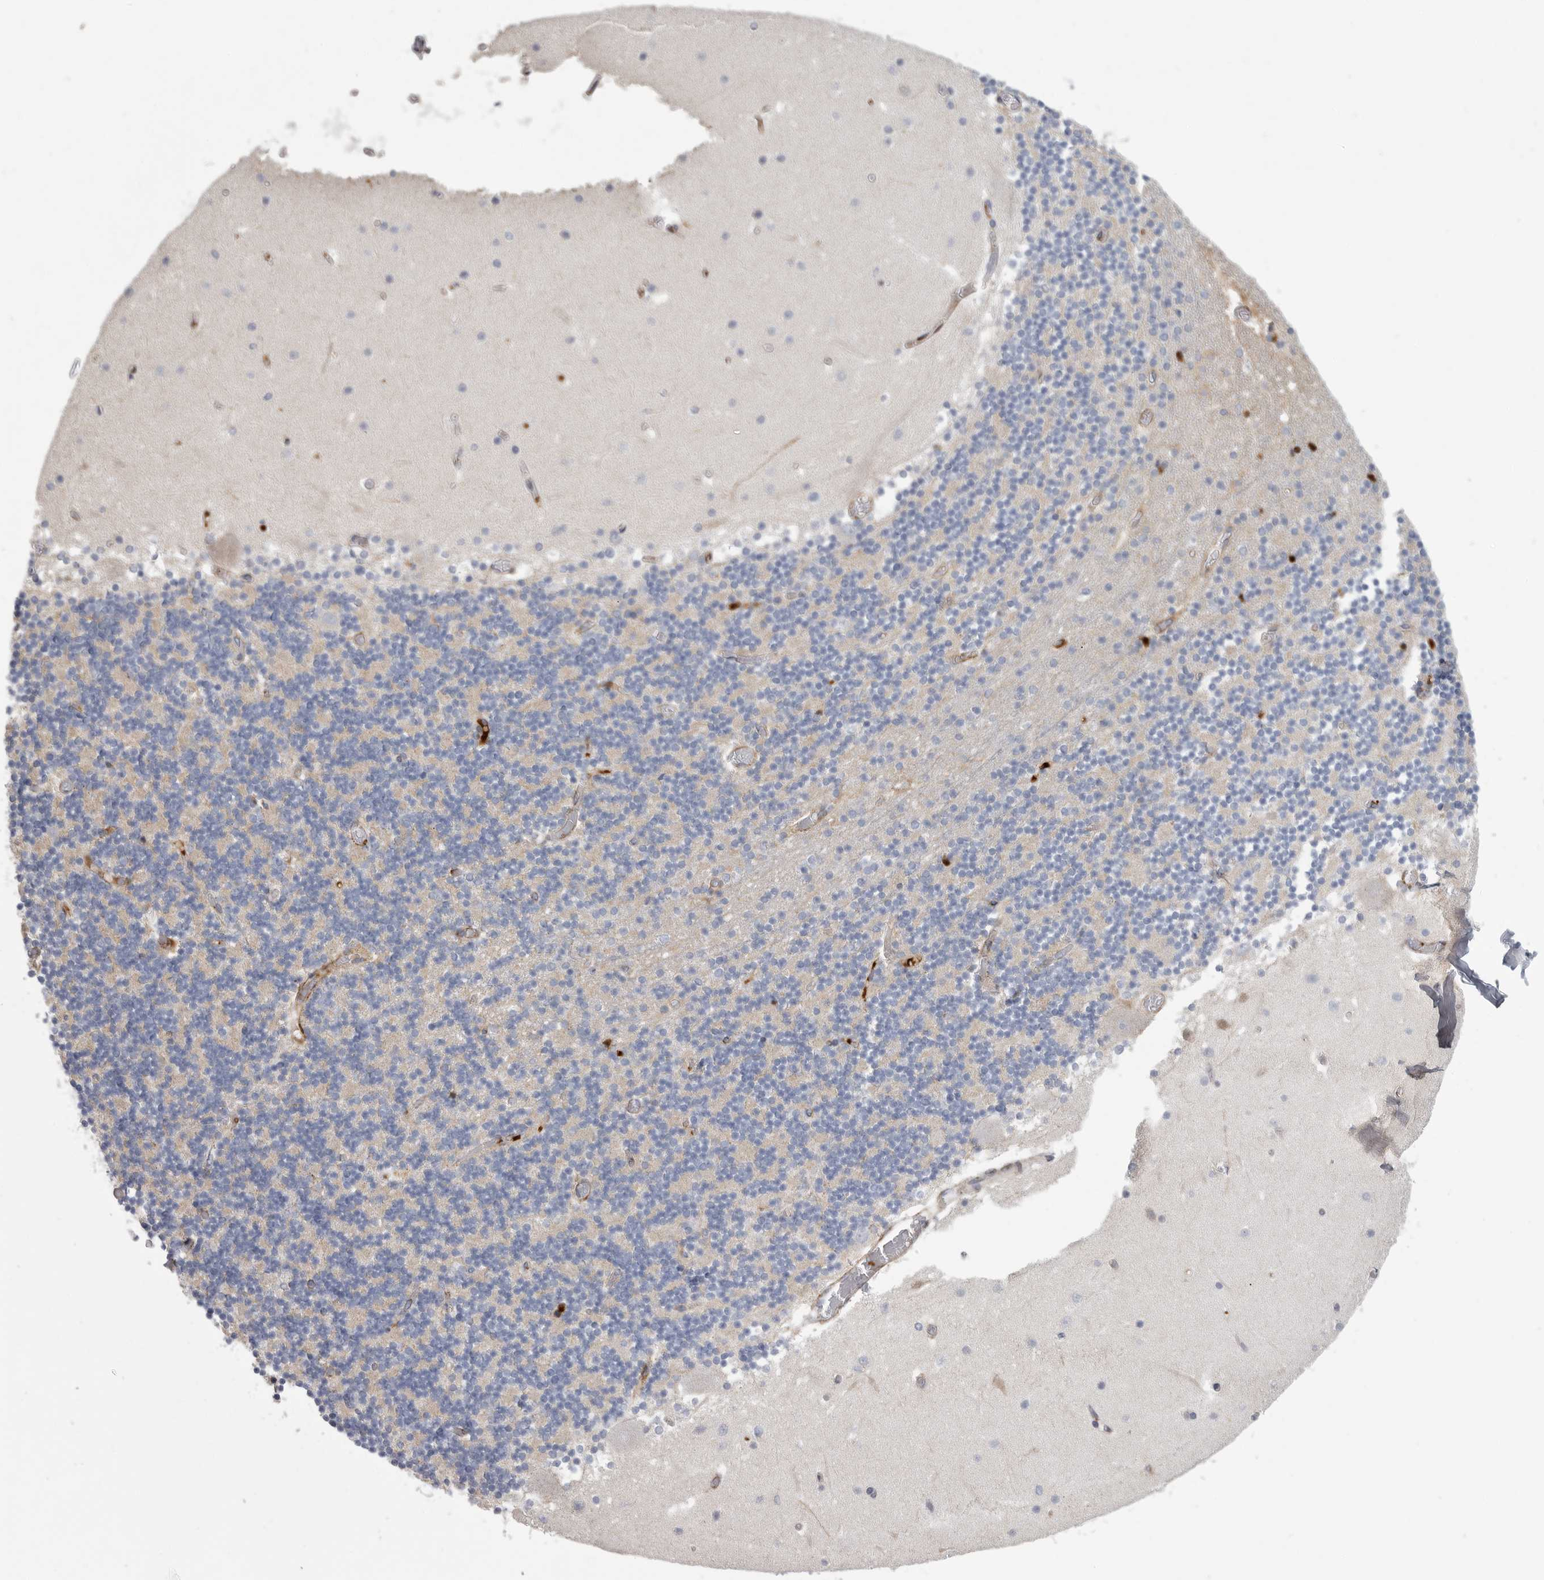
{"staining": {"intensity": "weak", "quantity": "25%-75%", "location": "cytoplasmic/membranous"}, "tissue": "cerebellum", "cell_type": "Cells in granular layer", "image_type": "normal", "snomed": [{"axis": "morphology", "description": "Normal tissue, NOS"}, {"axis": "topography", "description": "Cerebellum"}], "caption": "A micrograph of cerebellum stained for a protein reveals weak cytoplasmic/membranous brown staining in cells in granular layer. The protein is shown in brown color, while the nuclei are stained blue.", "gene": "SDC3", "patient": {"sex": "female", "age": 28}}